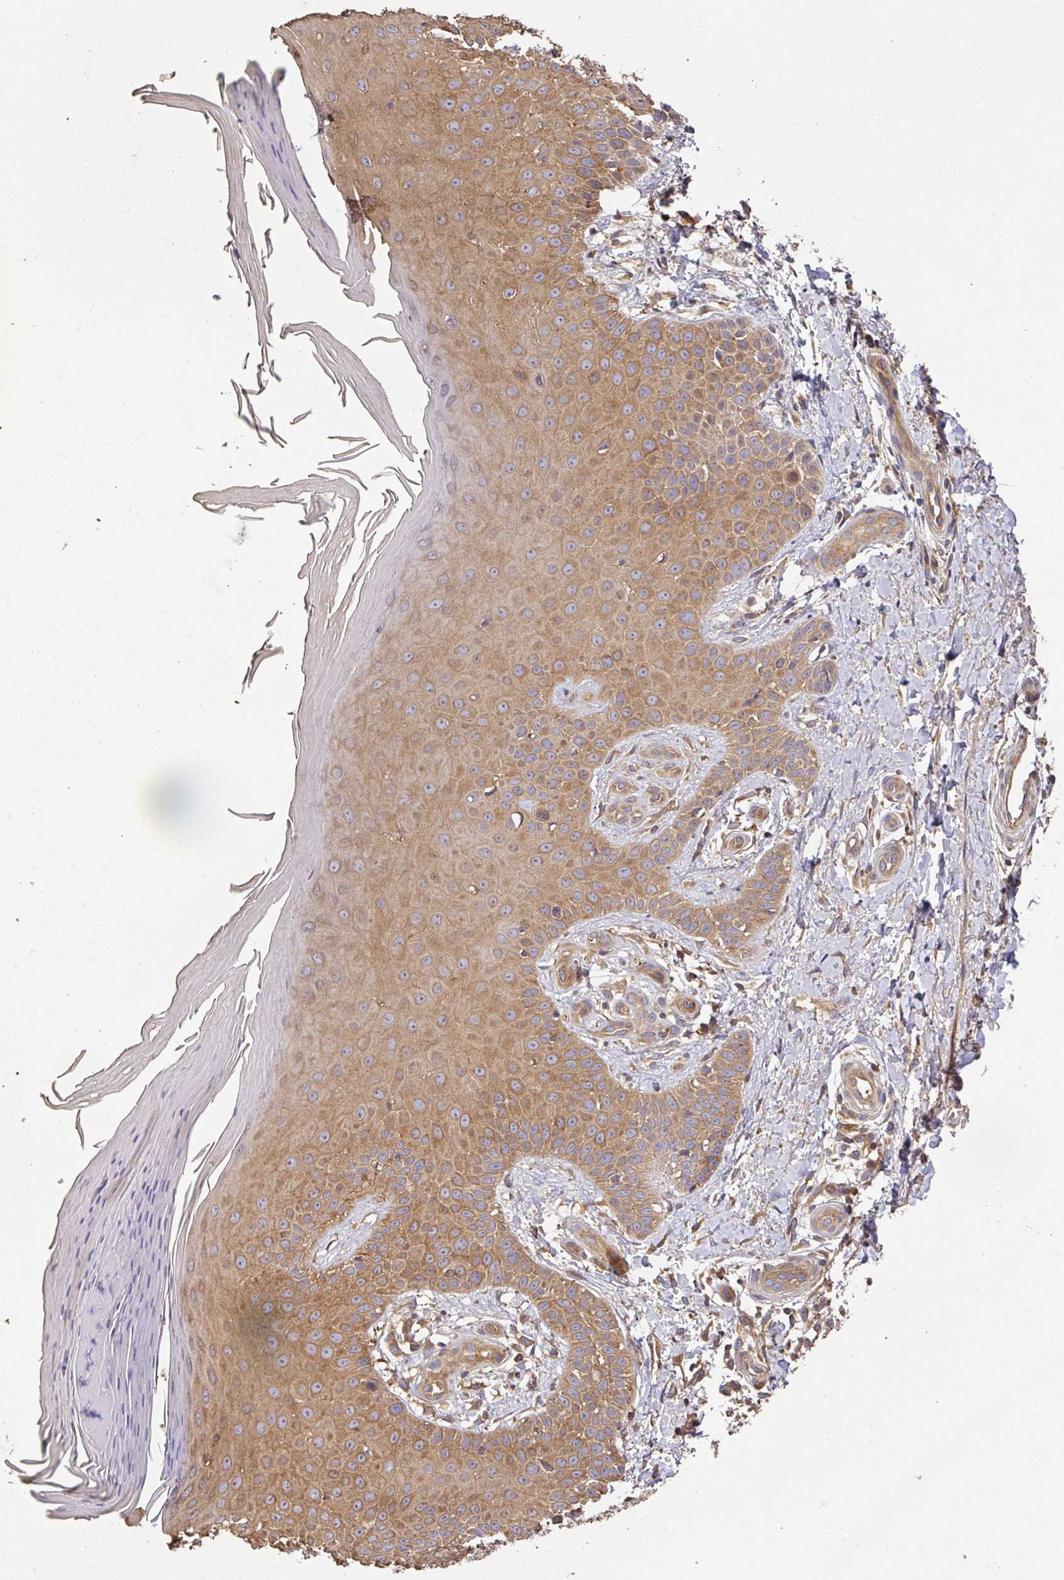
{"staining": {"intensity": "moderate", "quantity": ">75%", "location": "cytoplasmic/membranous"}, "tissue": "skin", "cell_type": "Fibroblasts", "image_type": "normal", "snomed": [{"axis": "morphology", "description": "Normal tissue, NOS"}, {"axis": "topography", "description": "Skin"}], "caption": "A brown stain highlights moderate cytoplasmic/membranous staining of a protein in fibroblasts of normal skin. Immunohistochemistry (ihc) stains the protein in brown and the nuclei are stained blue.", "gene": "GSPT1", "patient": {"sex": "male", "age": 81}}